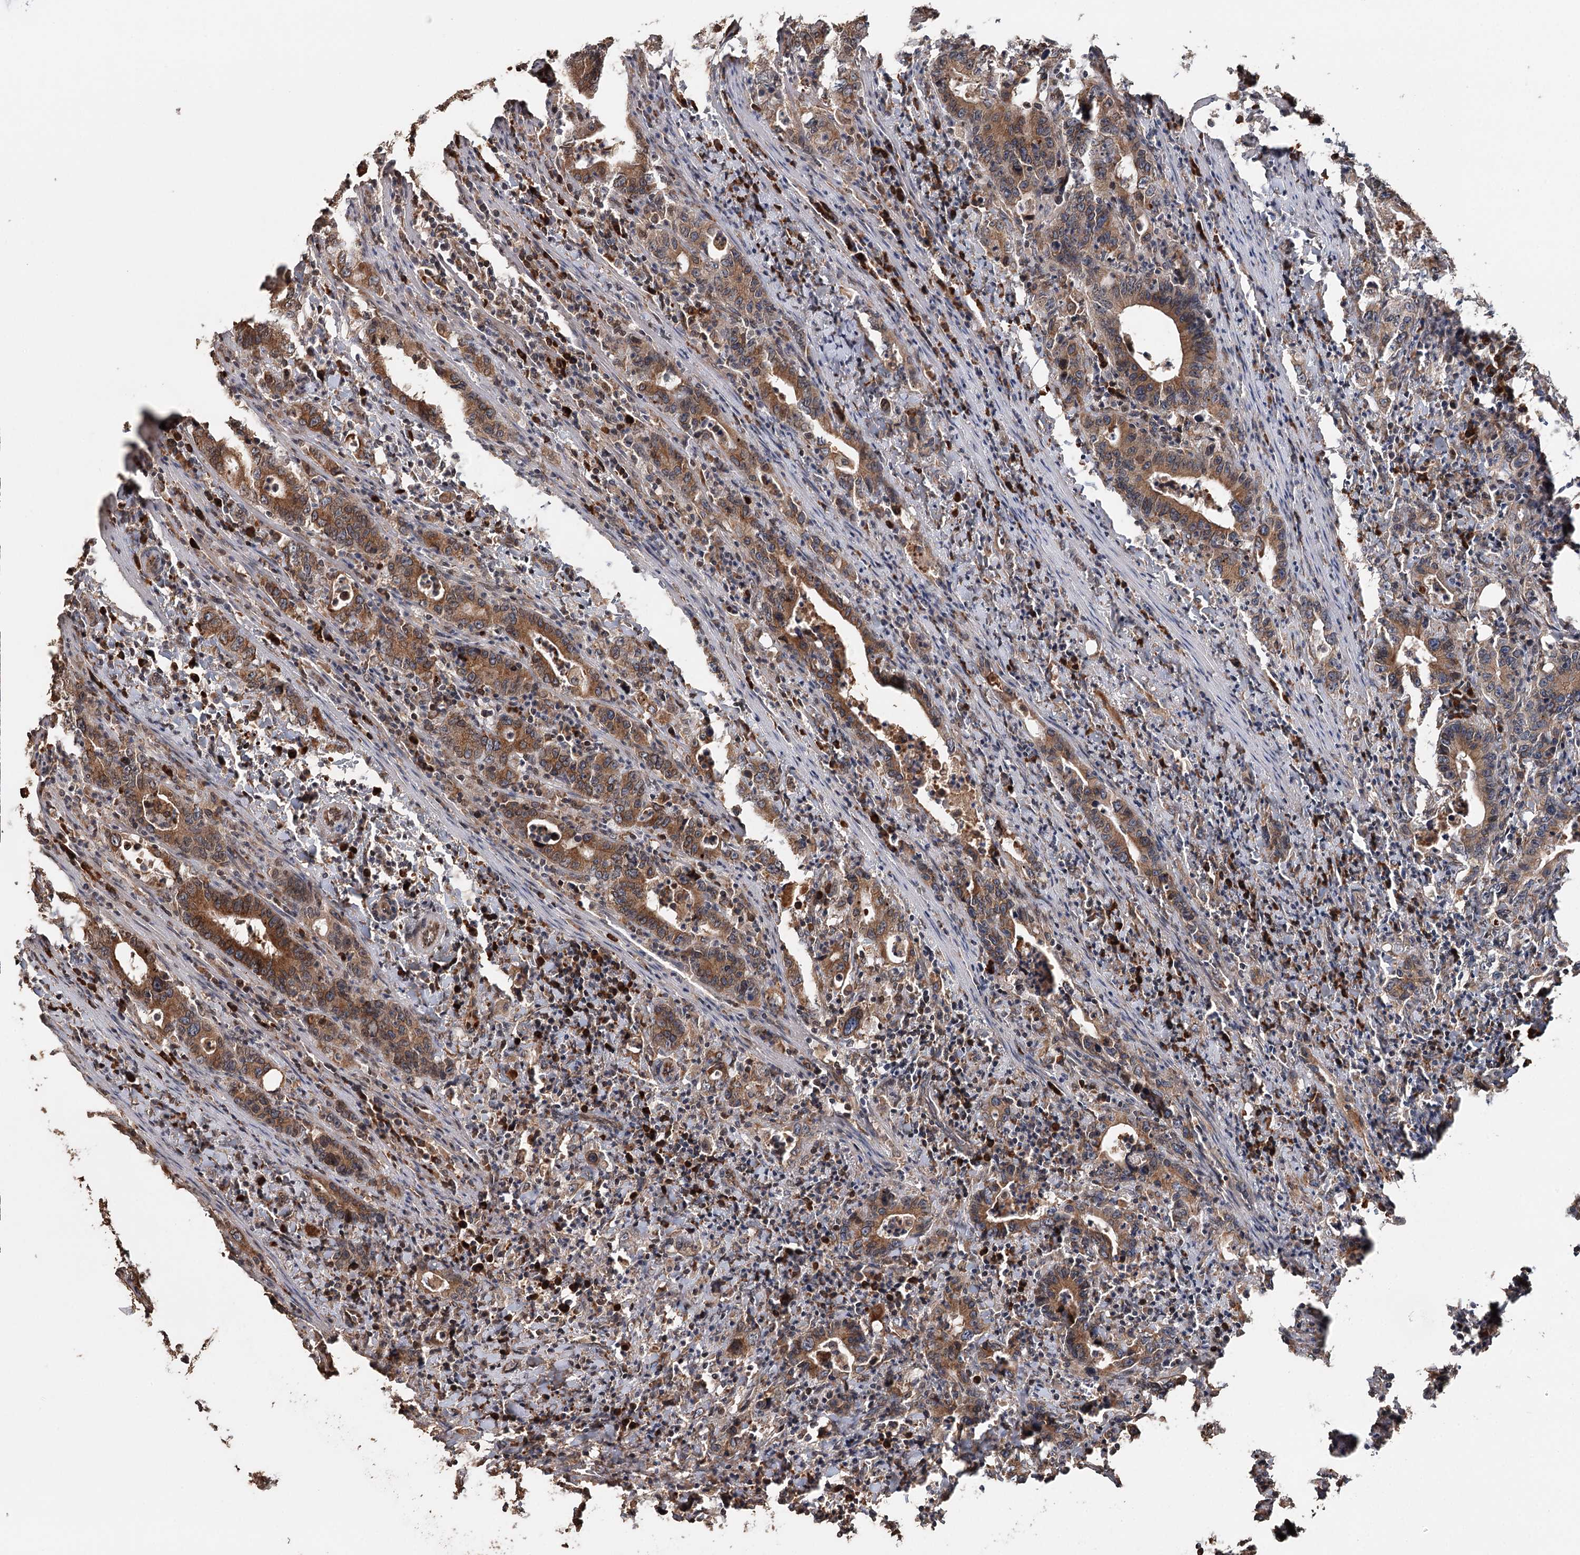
{"staining": {"intensity": "moderate", "quantity": ">75%", "location": "cytoplasmic/membranous"}, "tissue": "colorectal cancer", "cell_type": "Tumor cells", "image_type": "cancer", "snomed": [{"axis": "morphology", "description": "Adenocarcinoma, NOS"}, {"axis": "topography", "description": "Colon"}], "caption": "Protein expression analysis of human adenocarcinoma (colorectal) reveals moderate cytoplasmic/membranous staining in approximately >75% of tumor cells. The staining was performed using DAB (3,3'-diaminobenzidine), with brown indicating positive protein expression. Nuclei are stained blue with hematoxylin.", "gene": "SYVN1", "patient": {"sex": "female", "age": 75}}